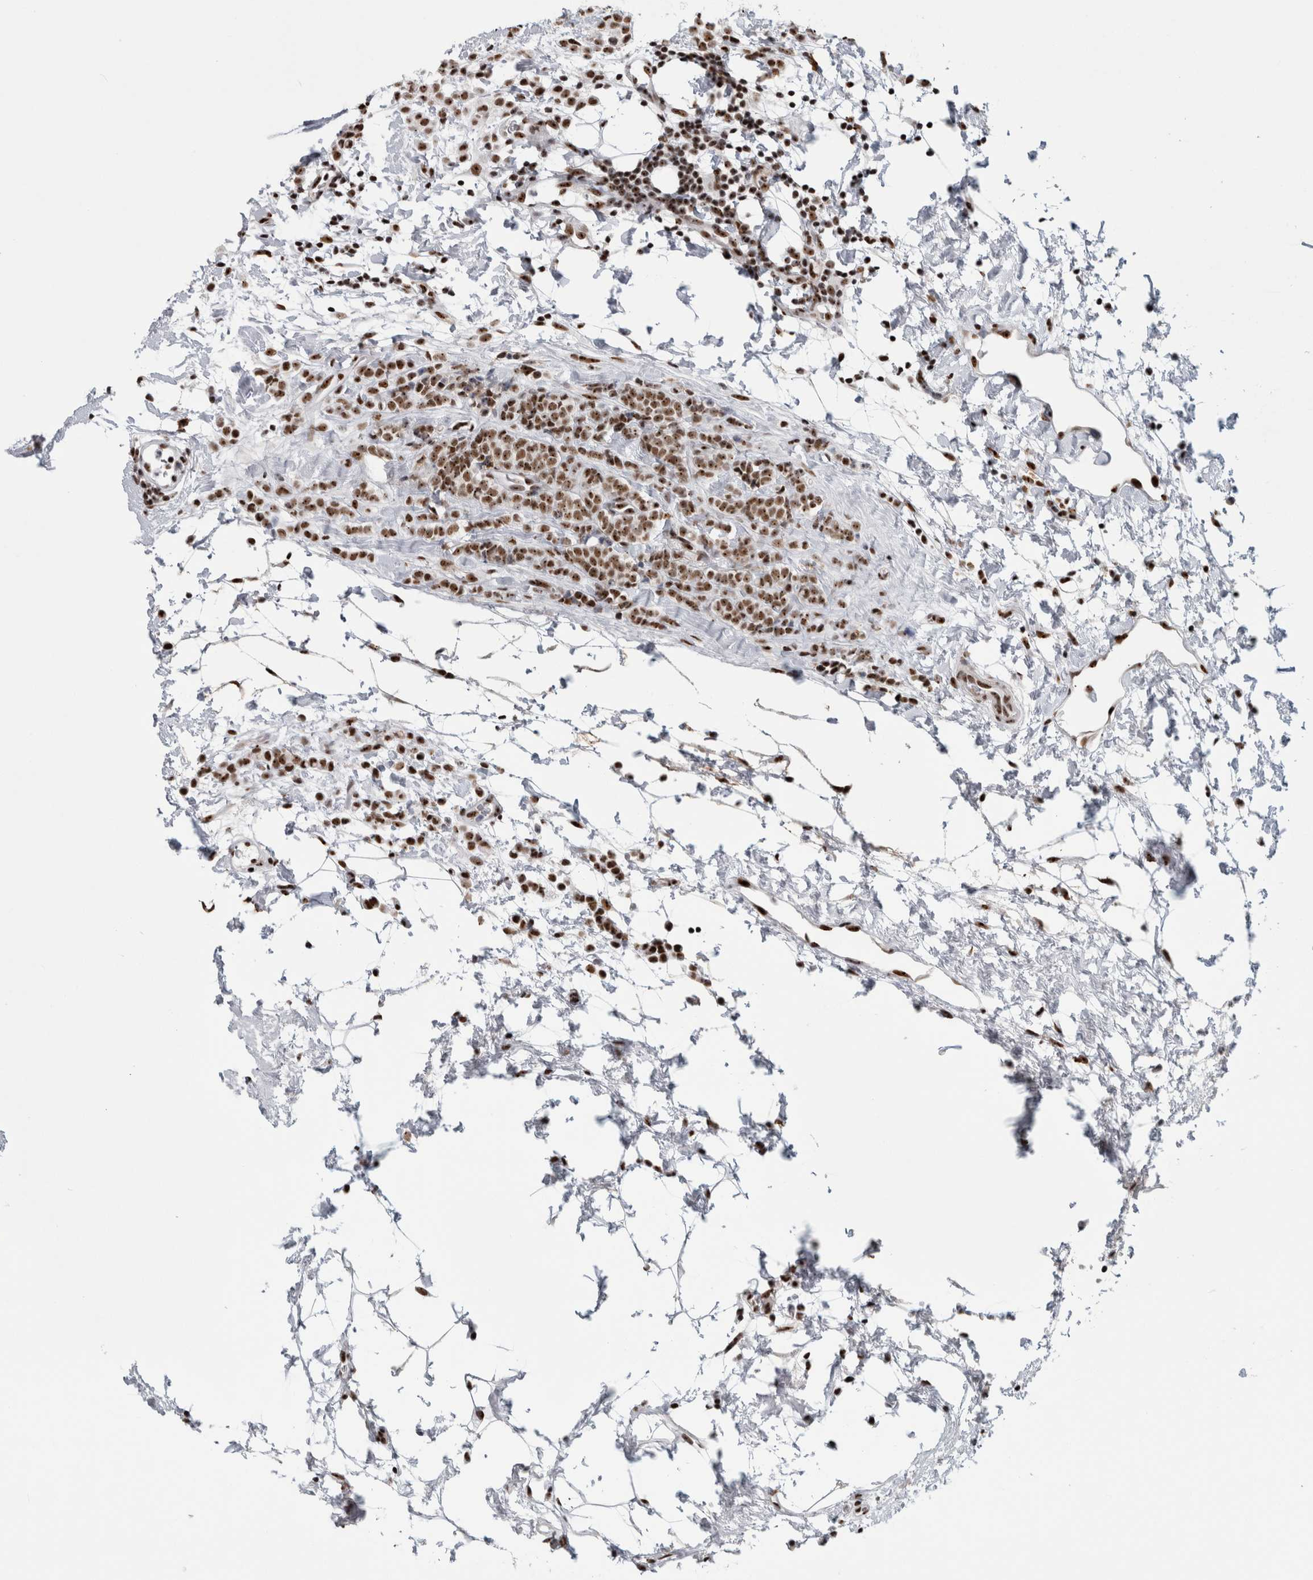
{"staining": {"intensity": "moderate", "quantity": ">75%", "location": "nuclear"}, "tissue": "breast cancer", "cell_type": "Tumor cells", "image_type": "cancer", "snomed": [{"axis": "morphology", "description": "Lobular carcinoma"}, {"axis": "topography", "description": "Breast"}], "caption": "Immunohistochemical staining of human lobular carcinoma (breast) demonstrates medium levels of moderate nuclear staining in approximately >75% of tumor cells.", "gene": "NCL", "patient": {"sex": "female", "age": 50}}